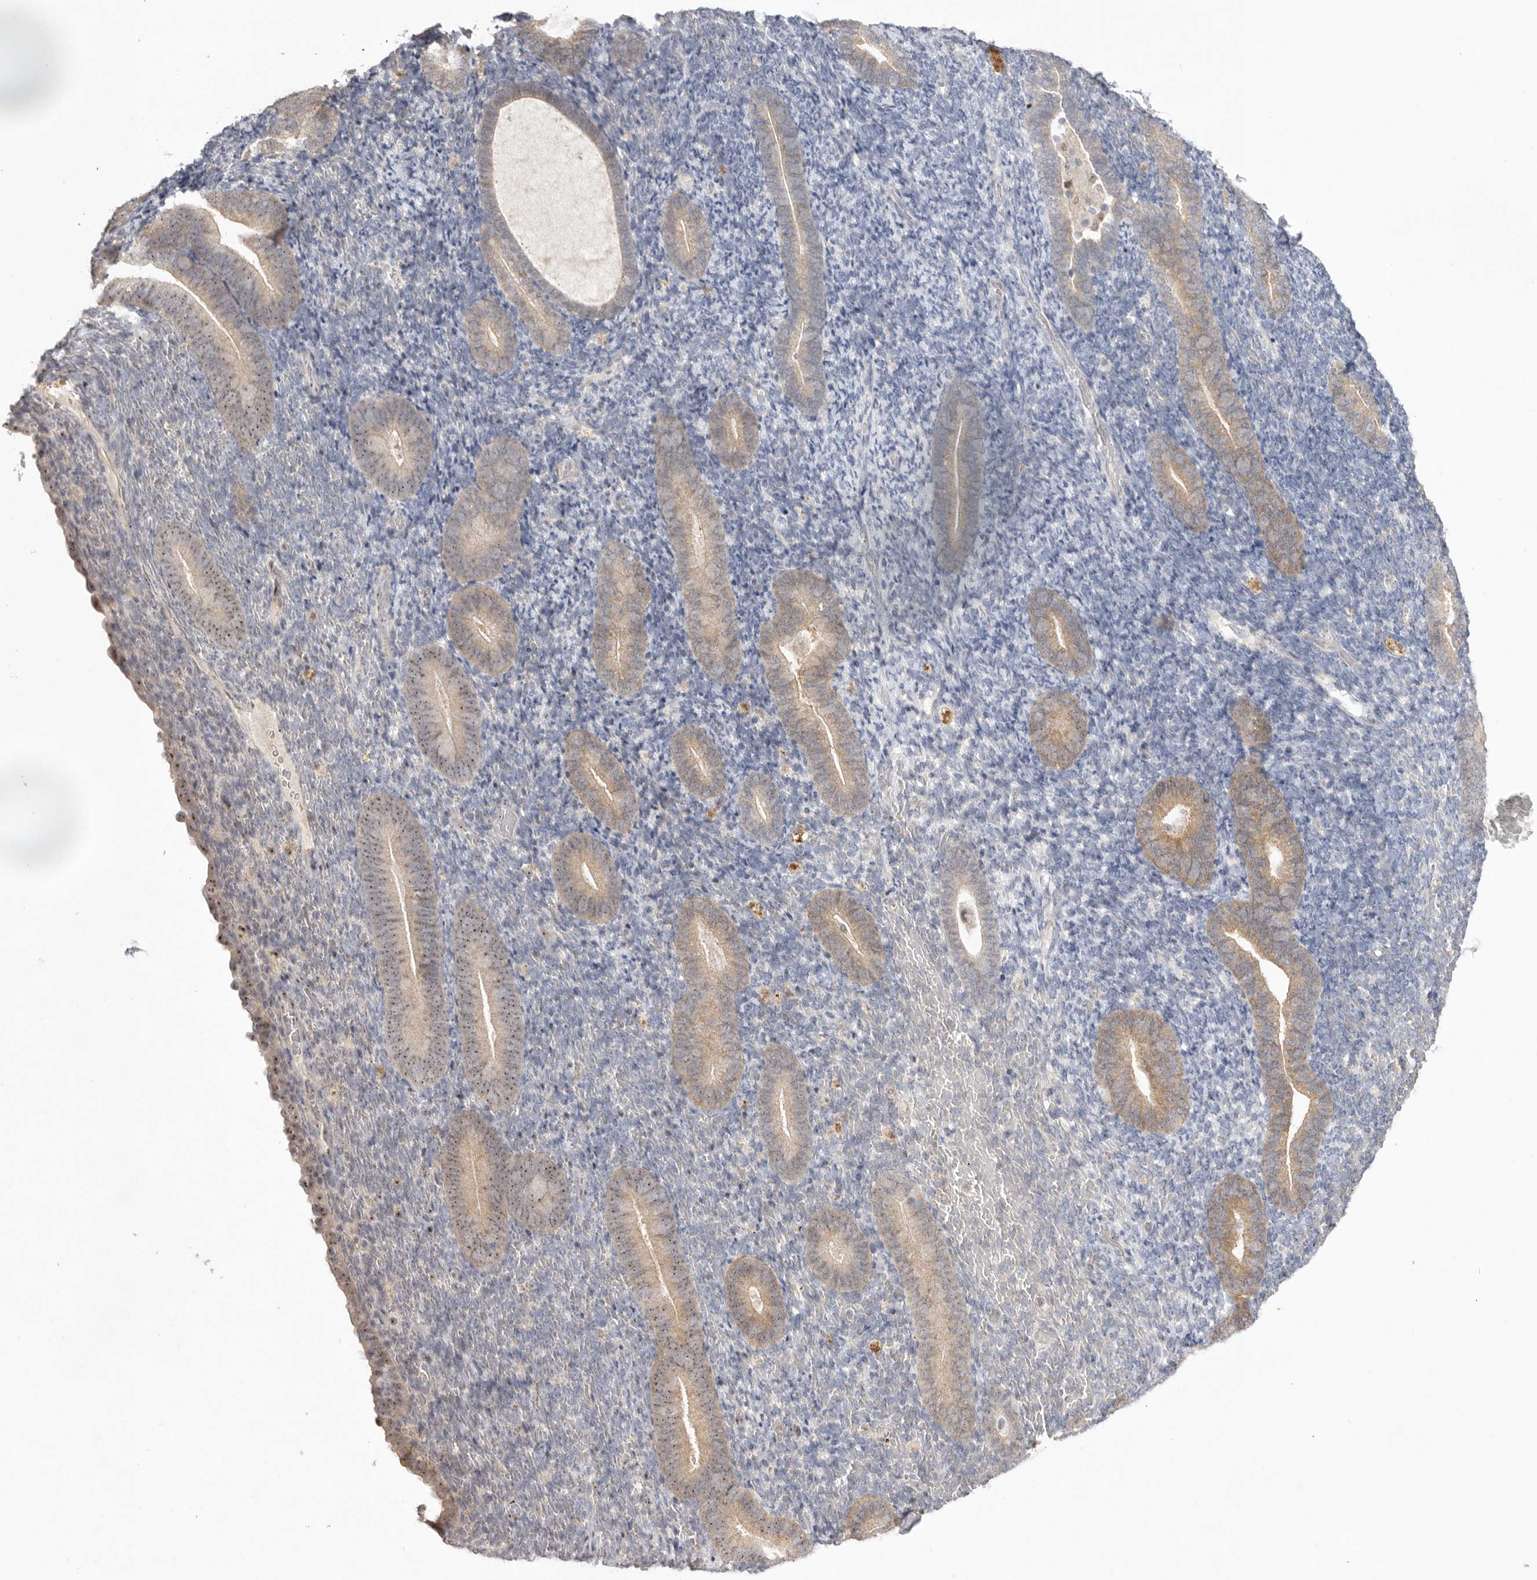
{"staining": {"intensity": "negative", "quantity": "none", "location": "none"}, "tissue": "endometrium", "cell_type": "Cells in endometrial stroma", "image_type": "normal", "snomed": [{"axis": "morphology", "description": "Normal tissue, NOS"}, {"axis": "topography", "description": "Endometrium"}], "caption": "IHC image of benign endometrium: endometrium stained with DAB (3,3'-diaminobenzidine) demonstrates no significant protein staining in cells in endometrial stroma.", "gene": "TADA1", "patient": {"sex": "female", "age": 51}}